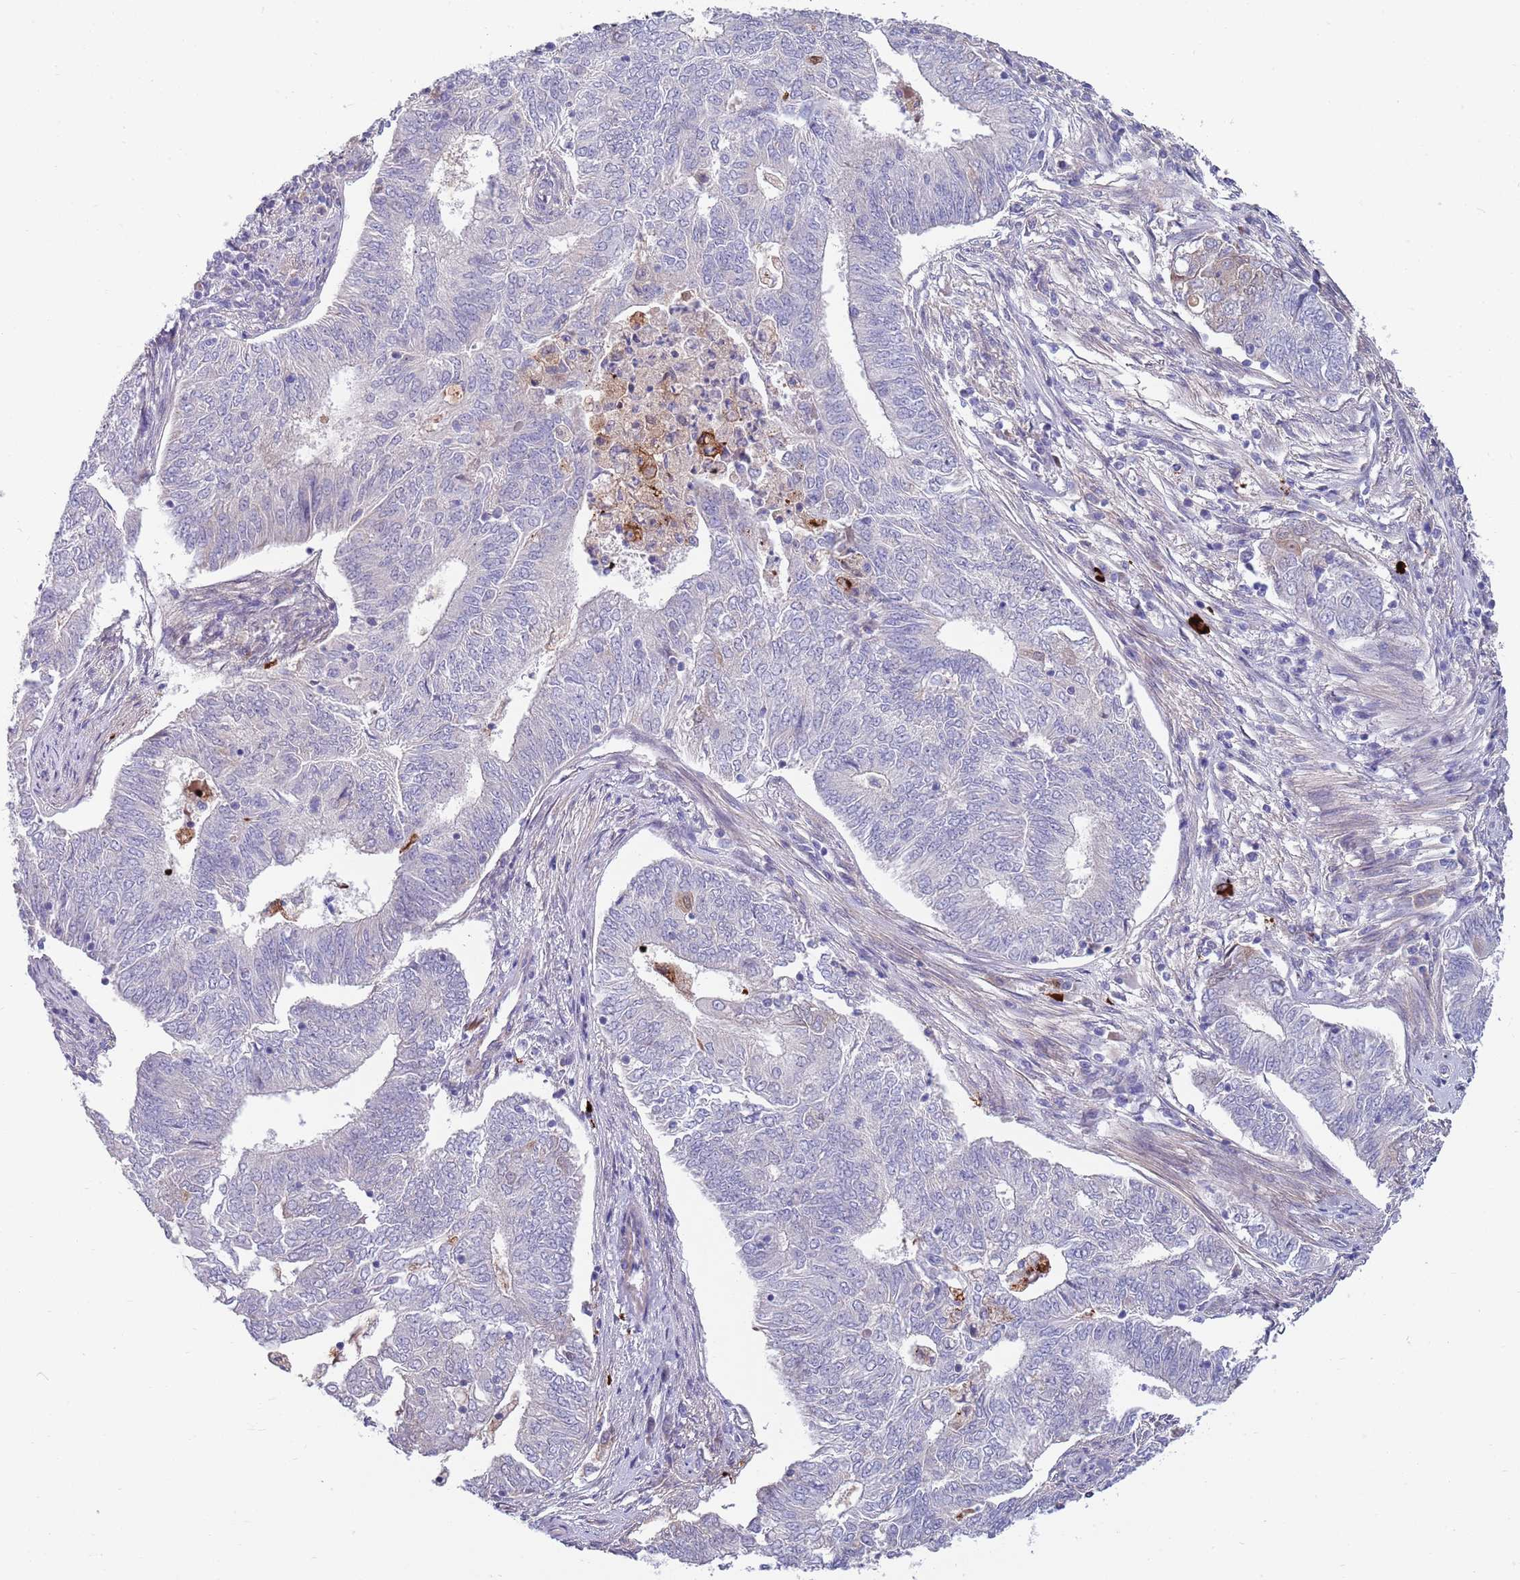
{"staining": {"intensity": "negative", "quantity": "none", "location": "none"}, "tissue": "endometrial cancer", "cell_type": "Tumor cells", "image_type": "cancer", "snomed": [{"axis": "morphology", "description": "Adenocarcinoma, NOS"}, {"axis": "topography", "description": "Endometrium"}], "caption": "Tumor cells show no significant staining in endometrial cancer. (DAB immunohistochemistry (IHC), high magnification).", "gene": "NLRP6", "patient": {"sex": "female", "age": 62}}